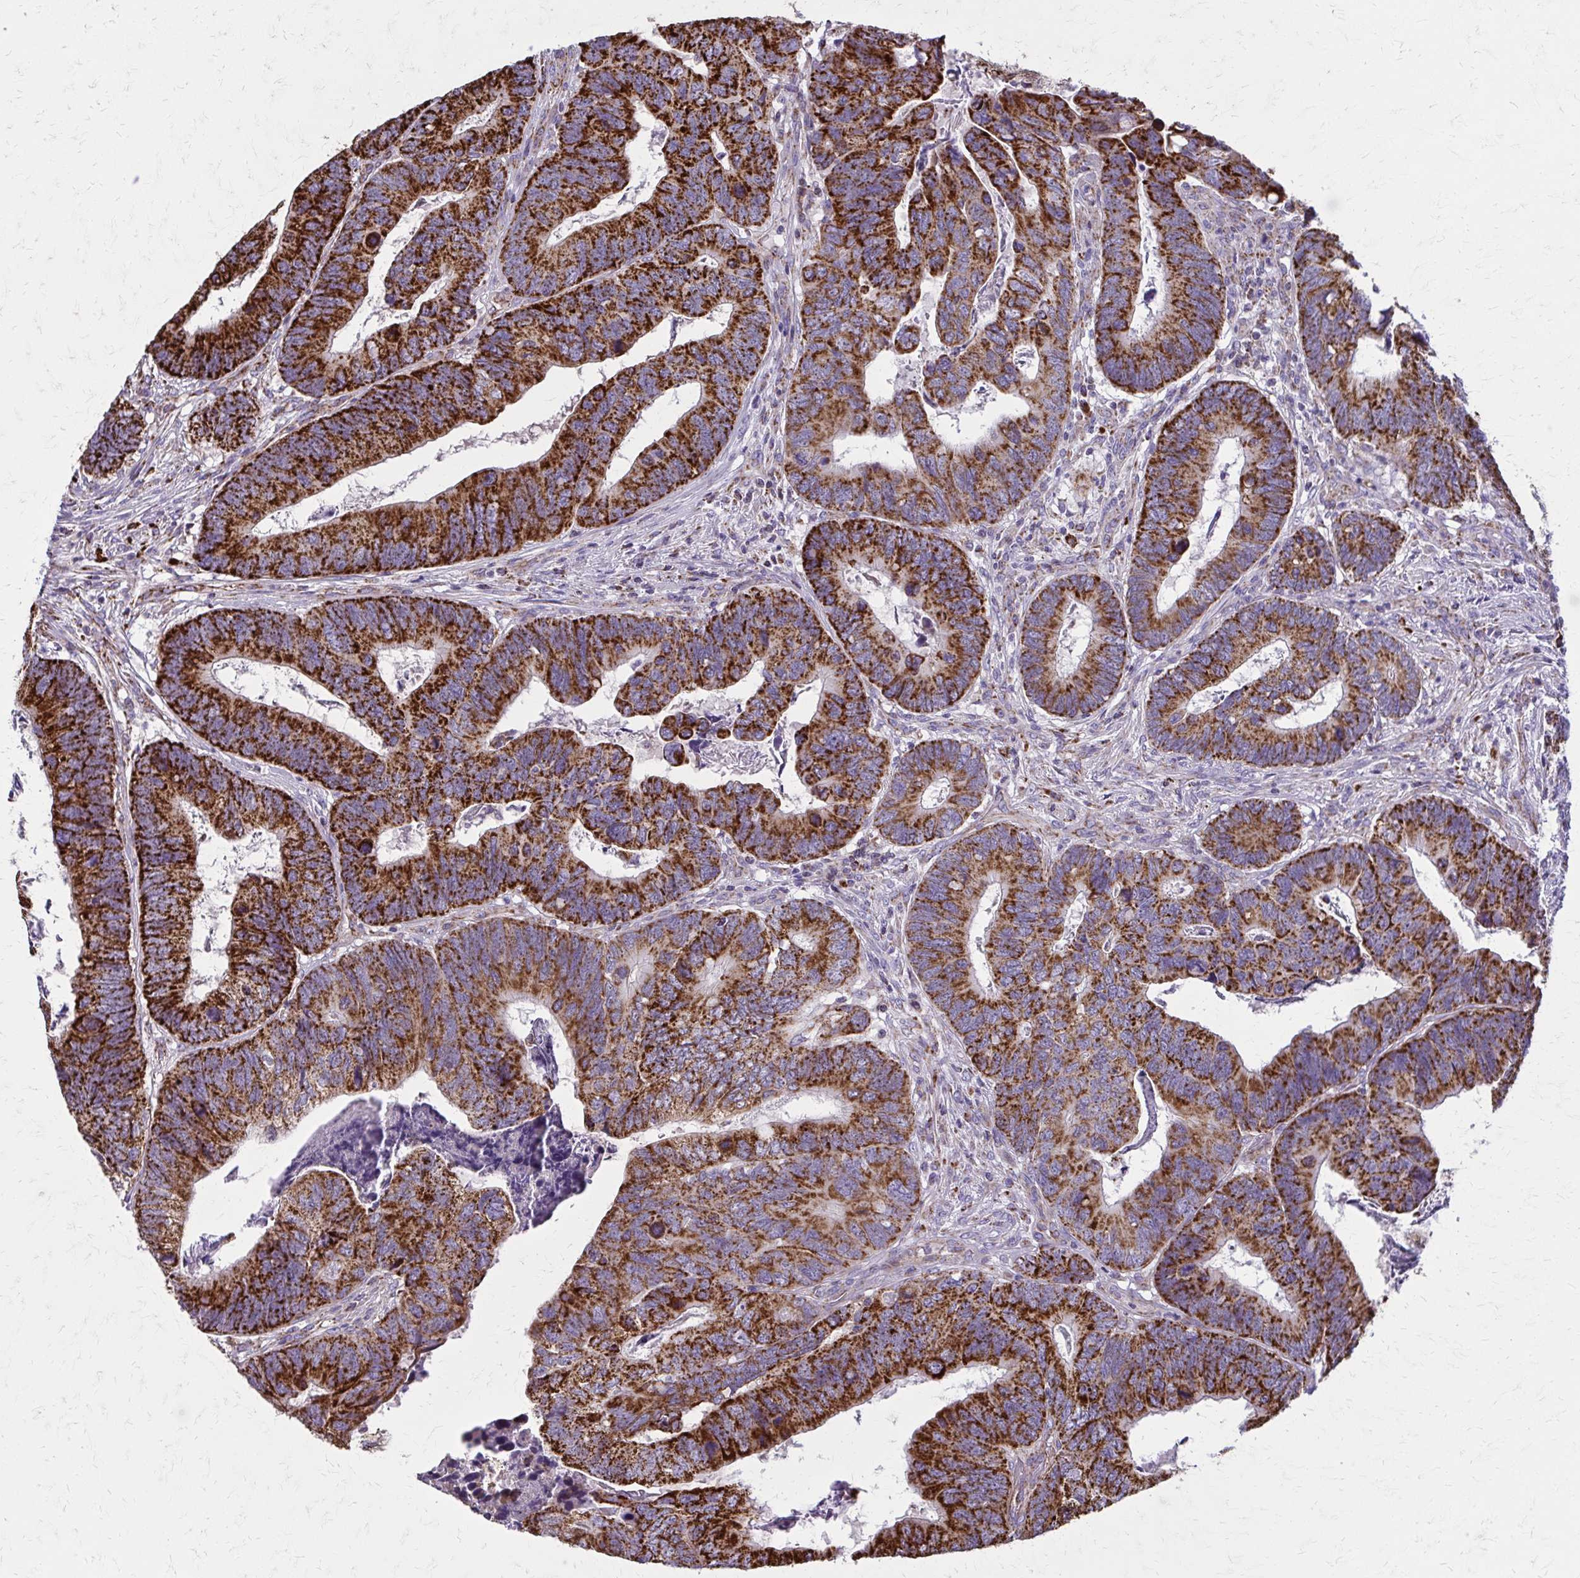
{"staining": {"intensity": "strong", "quantity": ">75%", "location": "cytoplasmic/membranous"}, "tissue": "colorectal cancer", "cell_type": "Tumor cells", "image_type": "cancer", "snomed": [{"axis": "morphology", "description": "Adenocarcinoma, NOS"}, {"axis": "topography", "description": "Colon"}], "caption": "The histopathology image demonstrates staining of colorectal adenocarcinoma, revealing strong cytoplasmic/membranous protein expression (brown color) within tumor cells.", "gene": "TVP23A", "patient": {"sex": "female", "age": 67}}